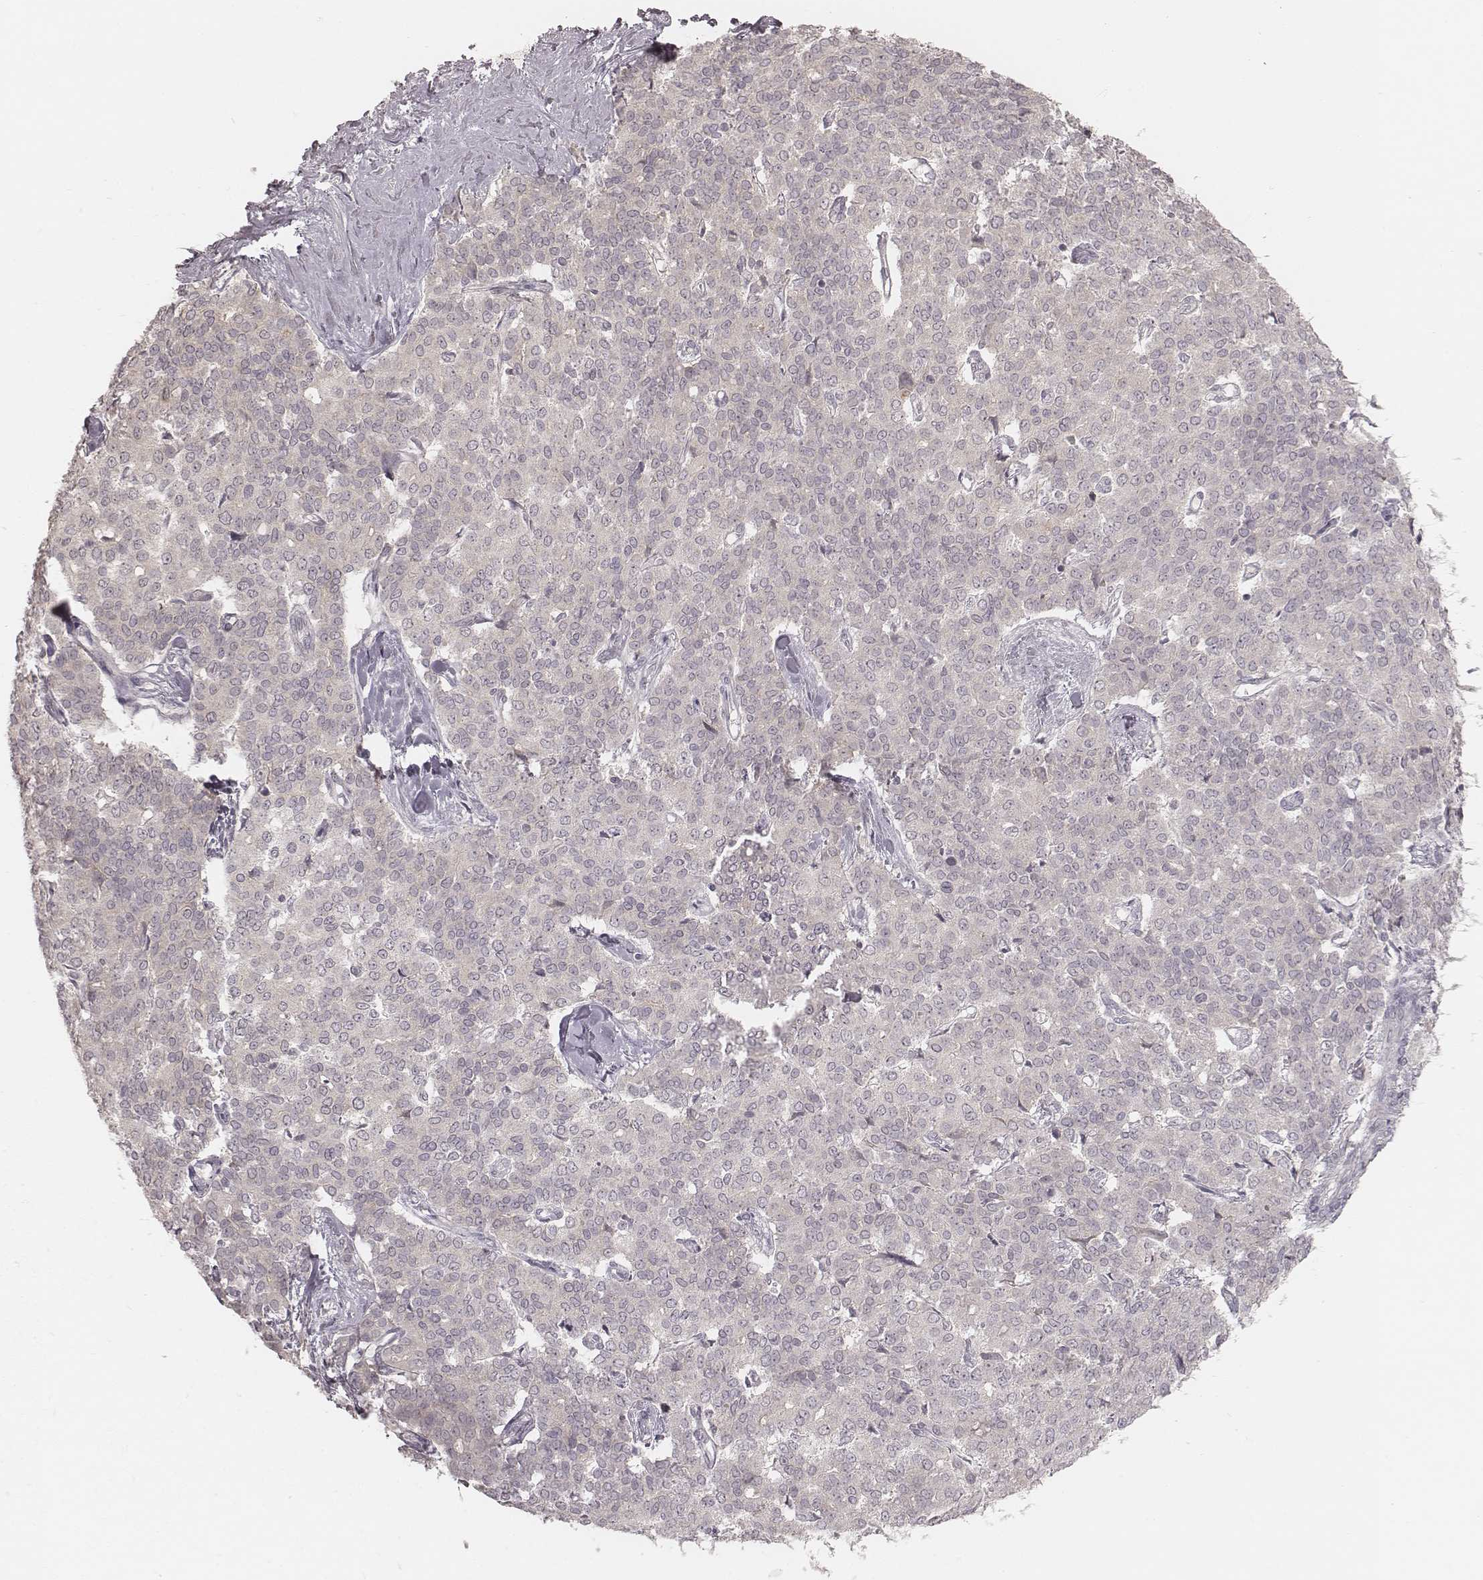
{"staining": {"intensity": "negative", "quantity": "none", "location": "none"}, "tissue": "liver cancer", "cell_type": "Tumor cells", "image_type": "cancer", "snomed": [{"axis": "morphology", "description": "Cholangiocarcinoma"}, {"axis": "topography", "description": "Liver"}], "caption": "Cholangiocarcinoma (liver) was stained to show a protein in brown. There is no significant staining in tumor cells. (Immunohistochemistry, brightfield microscopy, high magnification).", "gene": "ACACB", "patient": {"sex": "female", "age": 47}}